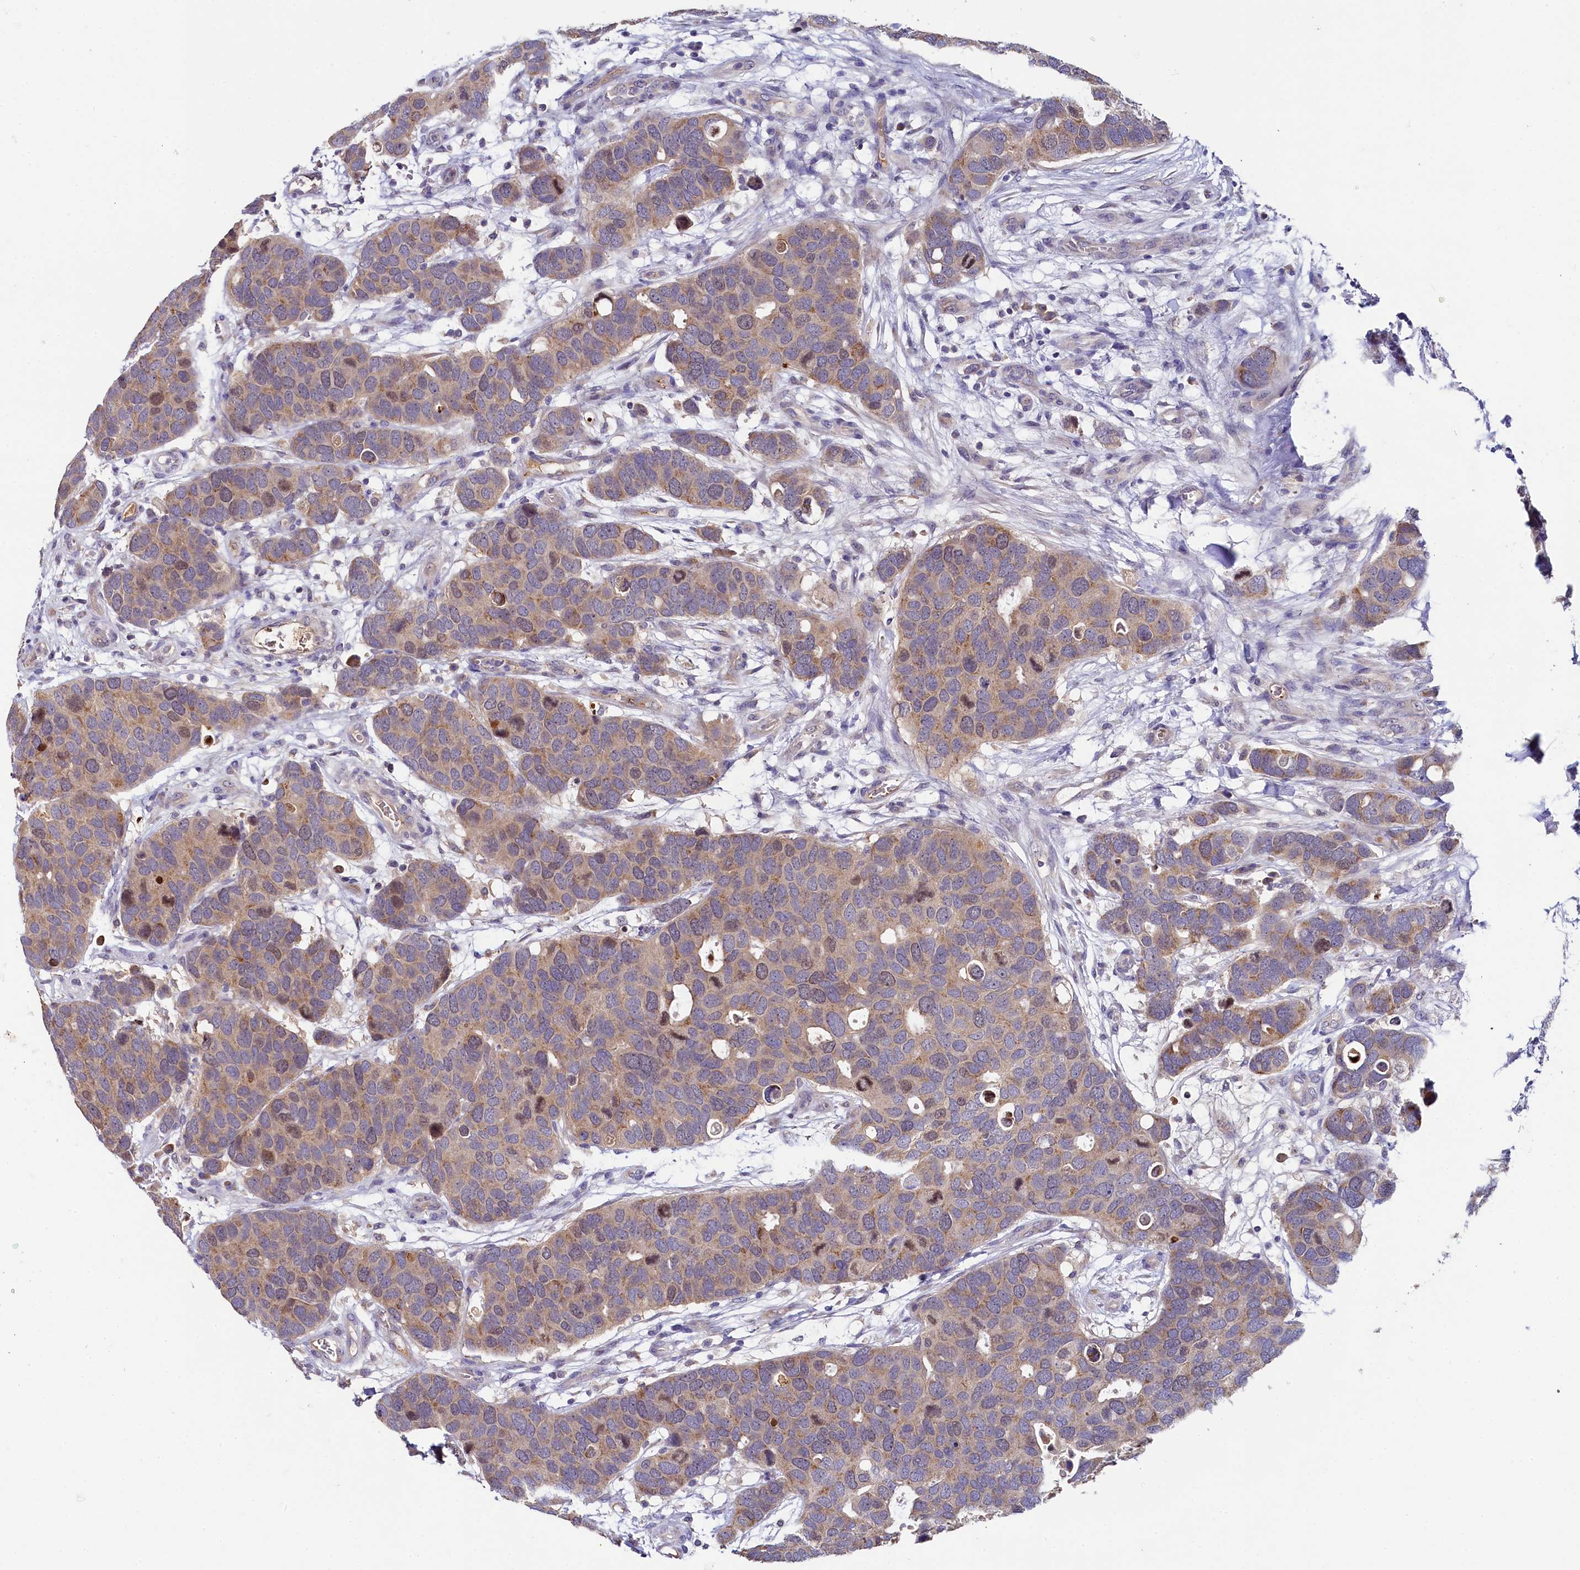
{"staining": {"intensity": "weak", "quantity": ">75%", "location": "cytoplasmic/membranous,nuclear"}, "tissue": "breast cancer", "cell_type": "Tumor cells", "image_type": "cancer", "snomed": [{"axis": "morphology", "description": "Duct carcinoma"}, {"axis": "topography", "description": "Breast"}], "caption": "Weak cytoplasmic/membranous and nuclear expression for a protein is identified in approximately >75% of tumor cells of breast cancer using immunohistochemistry (IHC).", "gene": "SPINK9", "patient": {"sex": "female", "age": 83}}